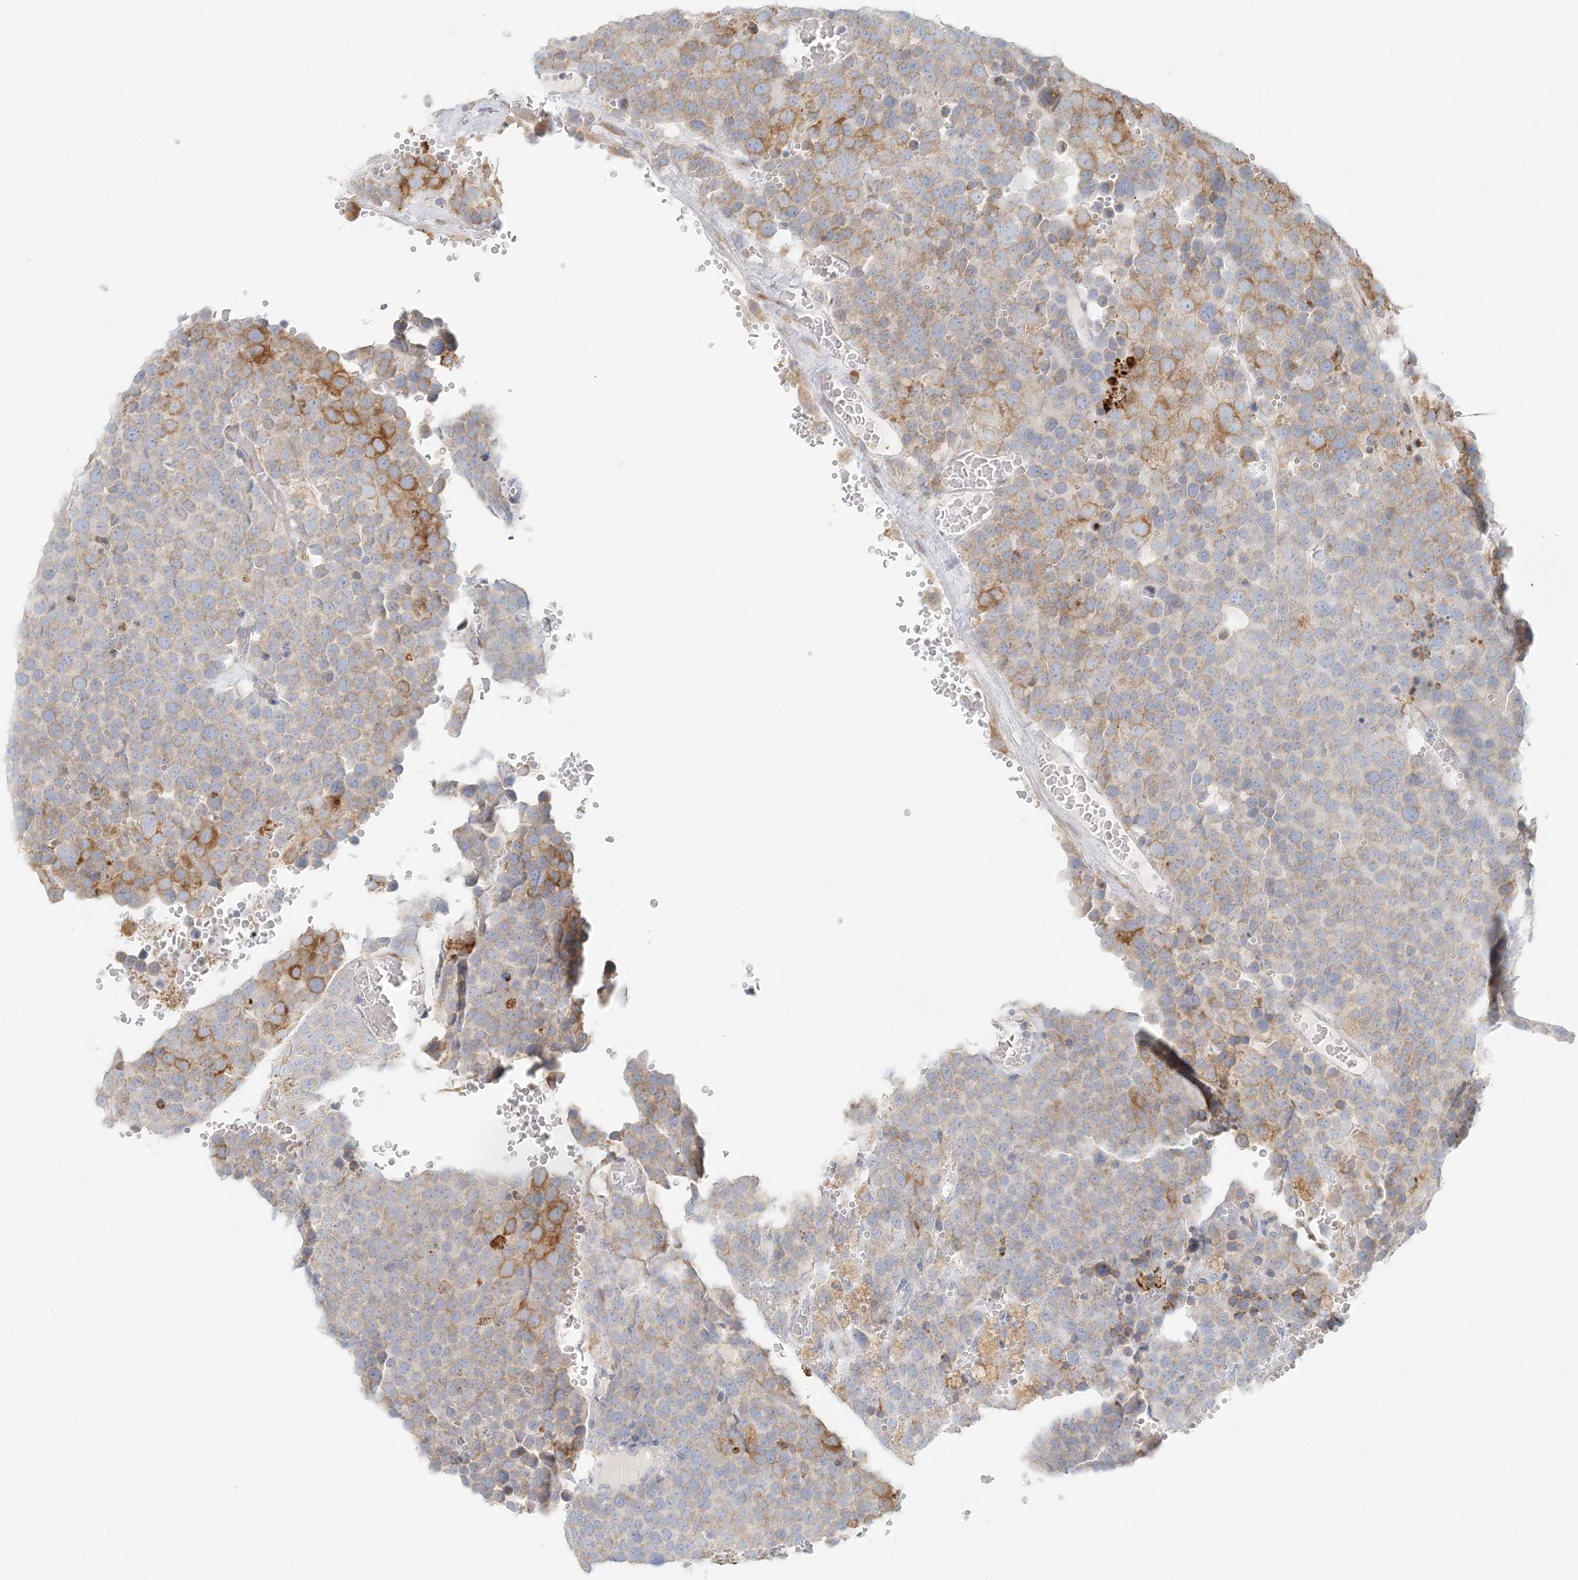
{"staining": {"intensity": "moderate", "quantity": "25%-75%", "location": "cytoplasmic/membranous"}, "tissue": "testis cancer", "cell_type": "Tumor cells", "image_type": "cancer", "snomed": [{"axis": "morphology", "description": "Seminoma, NOS"}, {"axis": "topography", "description": "Testis"}], "caption": "Brown immunohistochemical staining in human testis cancer displays moderate cytoplasmic/membranous staining in about 25%-75% of tumor cells.", "gene": "STK11IP", "patient": {"sex": "male", "age": 71}}